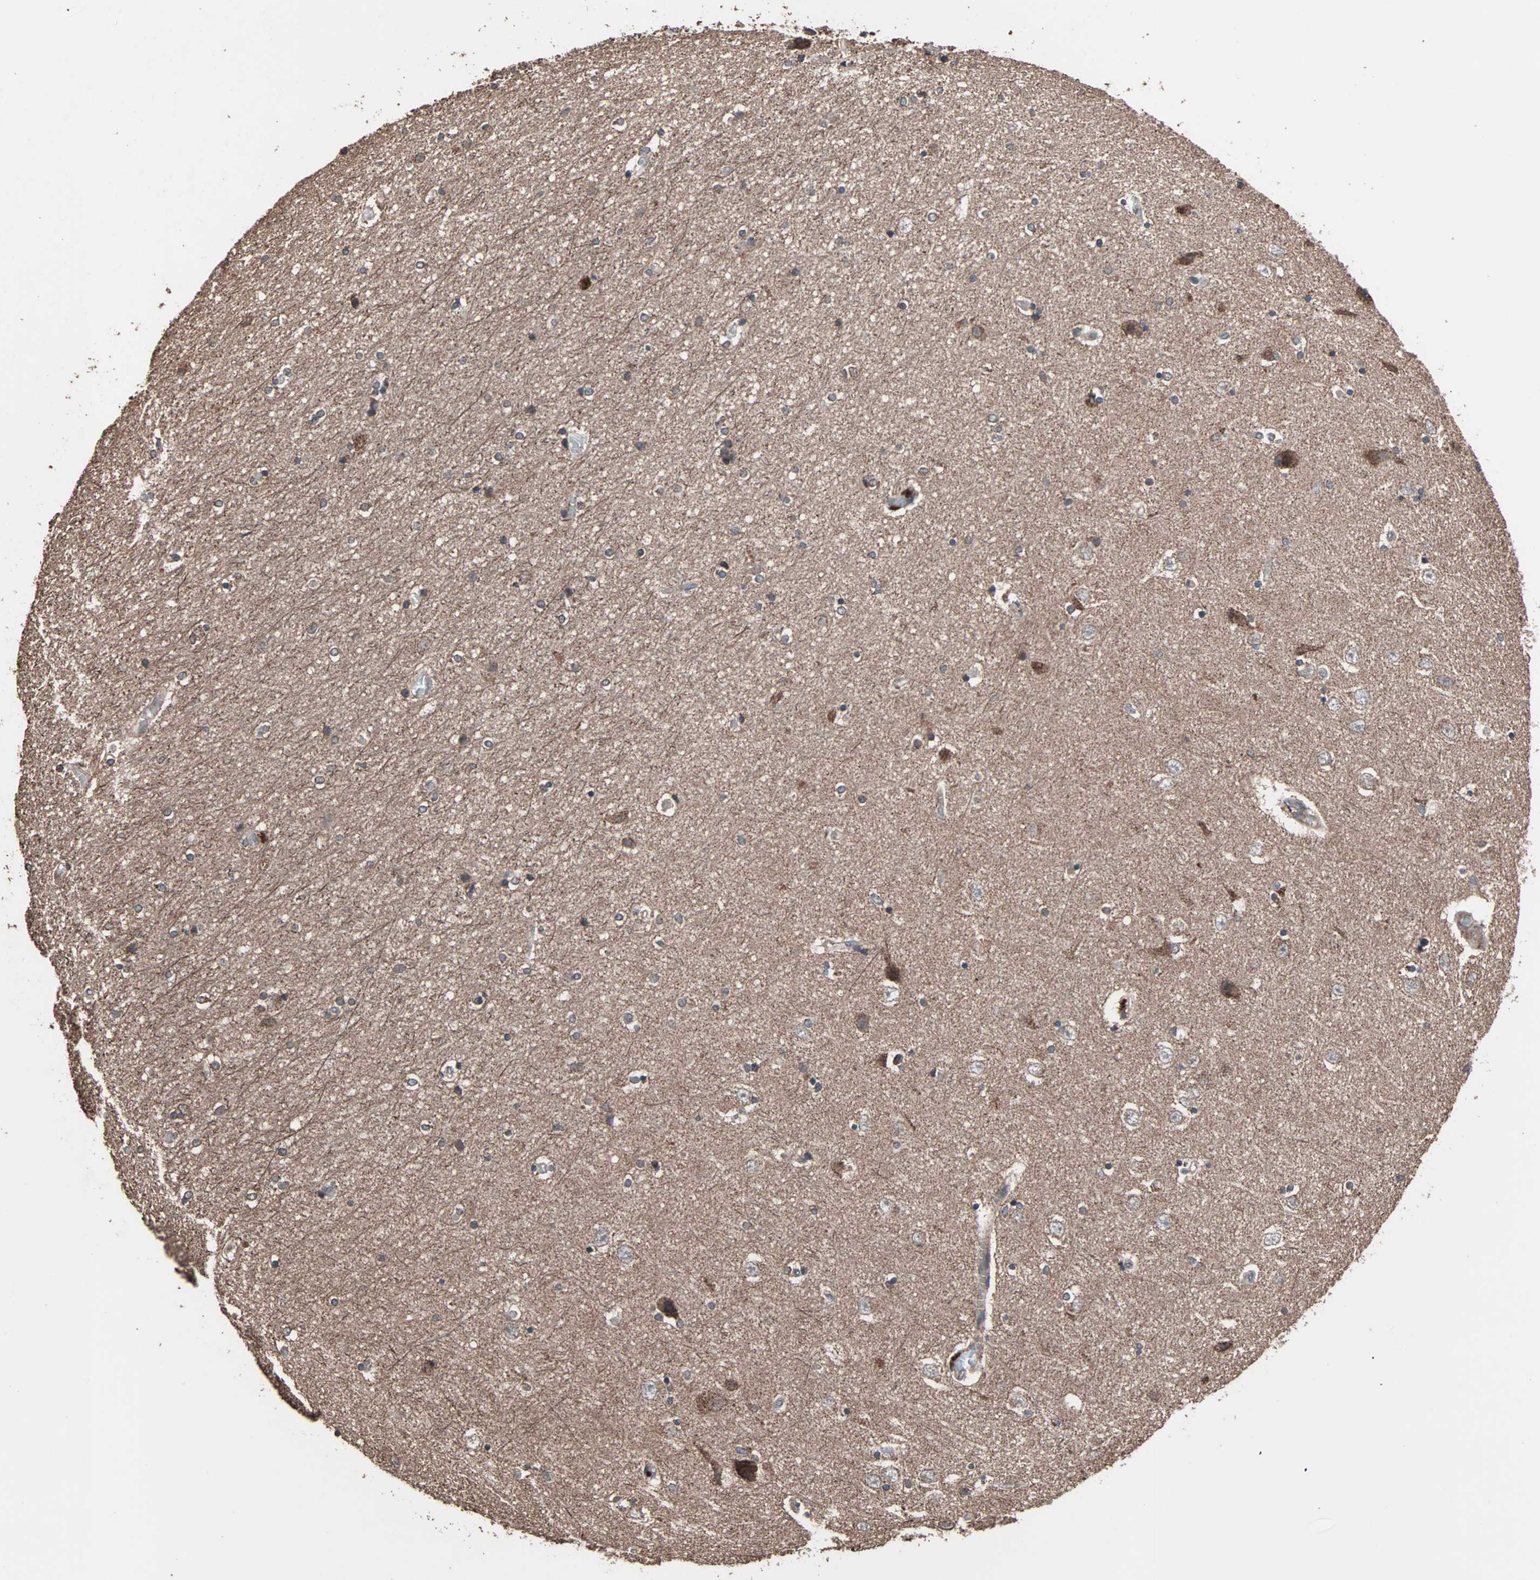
{"staining": {"intensity": "moderate", "quantity": "25%-75%", "location": "cytoplasmic/membranous"}, "tissue": "hippocampus", "cell_type": "Glial cells", "image_type": "normal", "snomed": [{"axis": "morphology", "description": "Normal tissue, NOS"}, {"axis": "topography", "description": "Hippocampus"}], "caption": "This image shows immunohistochemistry (IHC) staining of benign human hippocampus, with medium moderate cytoplasmic/membranous positivity in about 25%-75% of glial cells.", "gene": "MRPL2", "patient": {"sex": "female", "age": 54}}